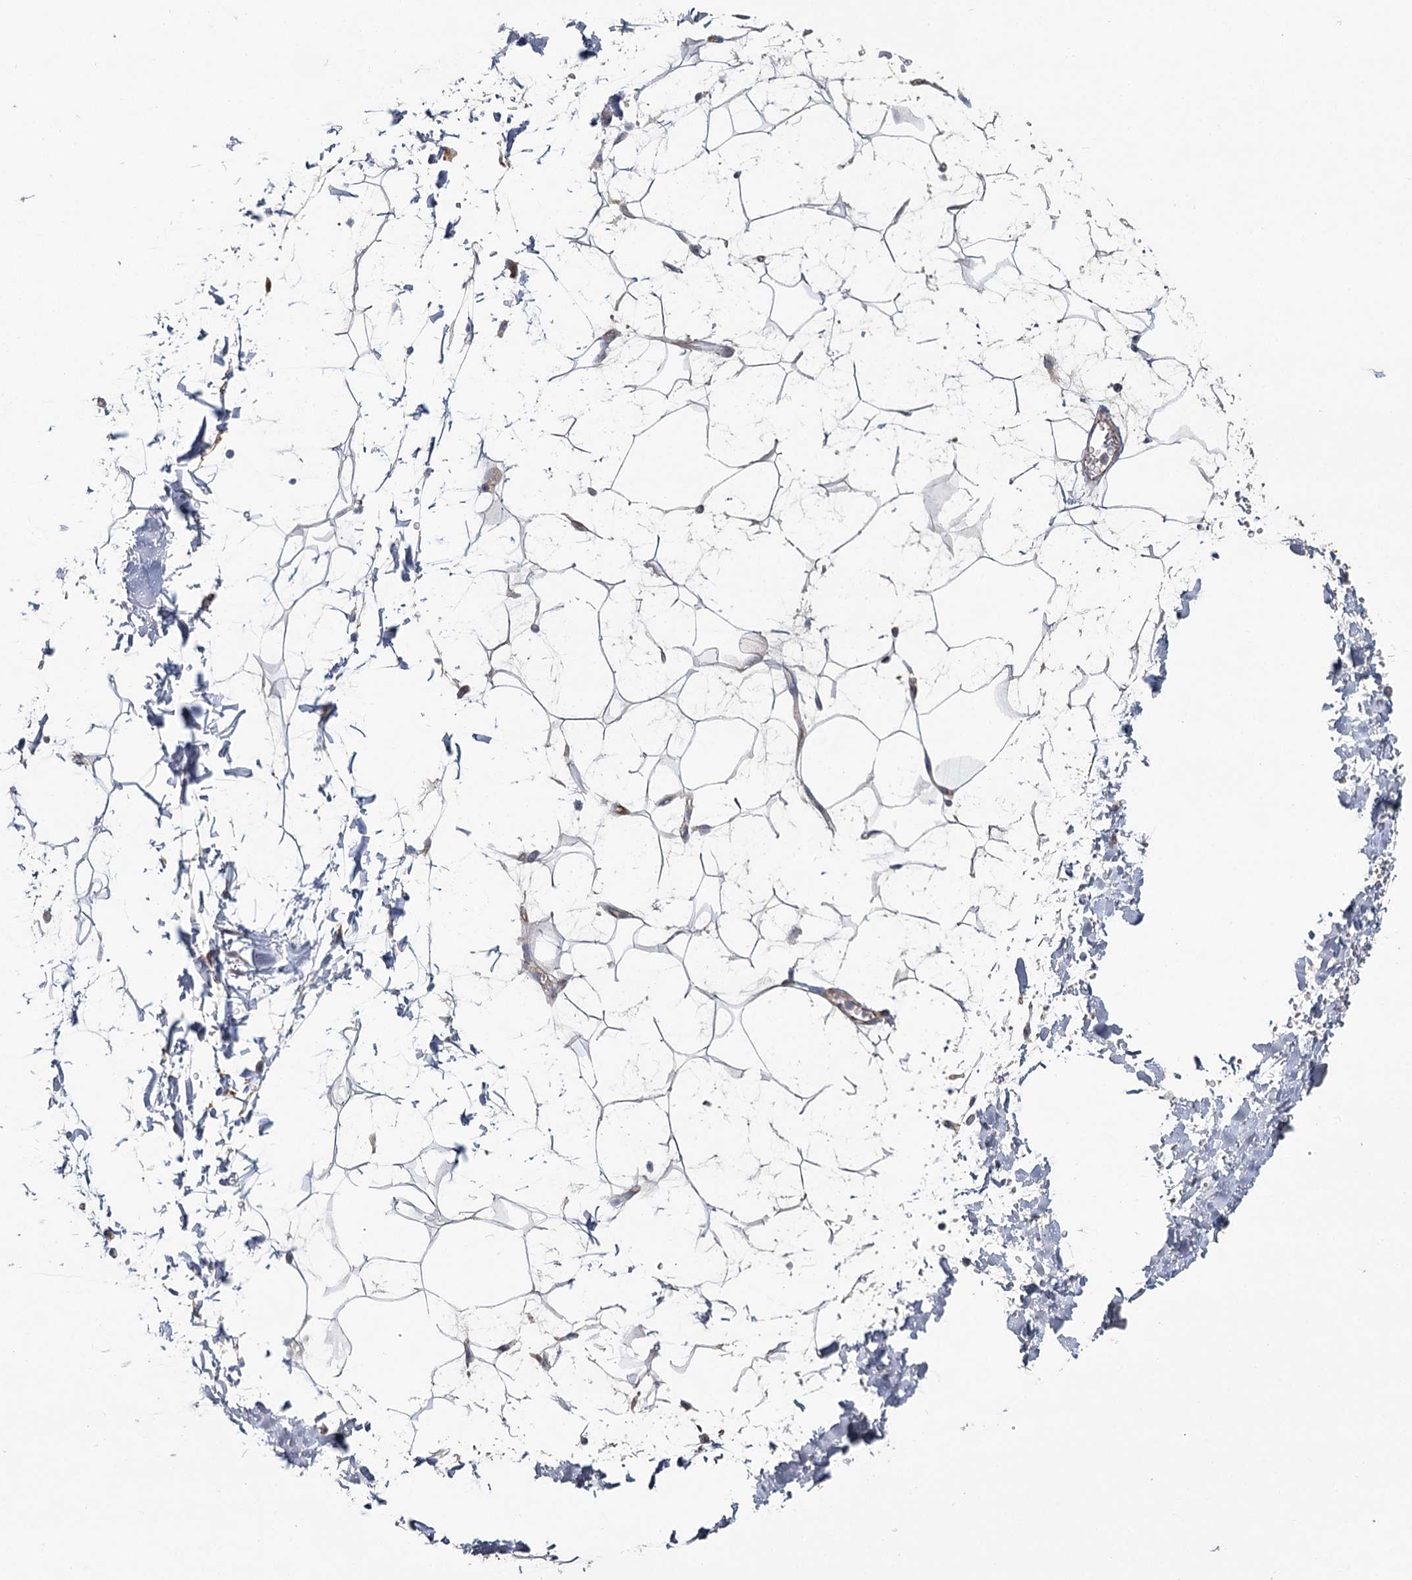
{"staining": {"intensity": "weak", "quantity": "25%-75%", "location": "cytoplasmic/membranous"}, "tissue": "adipose tissue", "cell_type": "Adipocytes", "image_type": "normal", "snomed": [{"axis": "morphology", "description": "Normal tissue, NOS"}, {"axis": "topography", "description": "Soft tissue"}], "caption": "Adipose tissue stained for a protein shows weak cytoplasmic/membranous positivity in adipocytes. Nuclei are stained in blue.", "gene": "MAP3K13", "patient": {"sex": "male", "age": 72}}